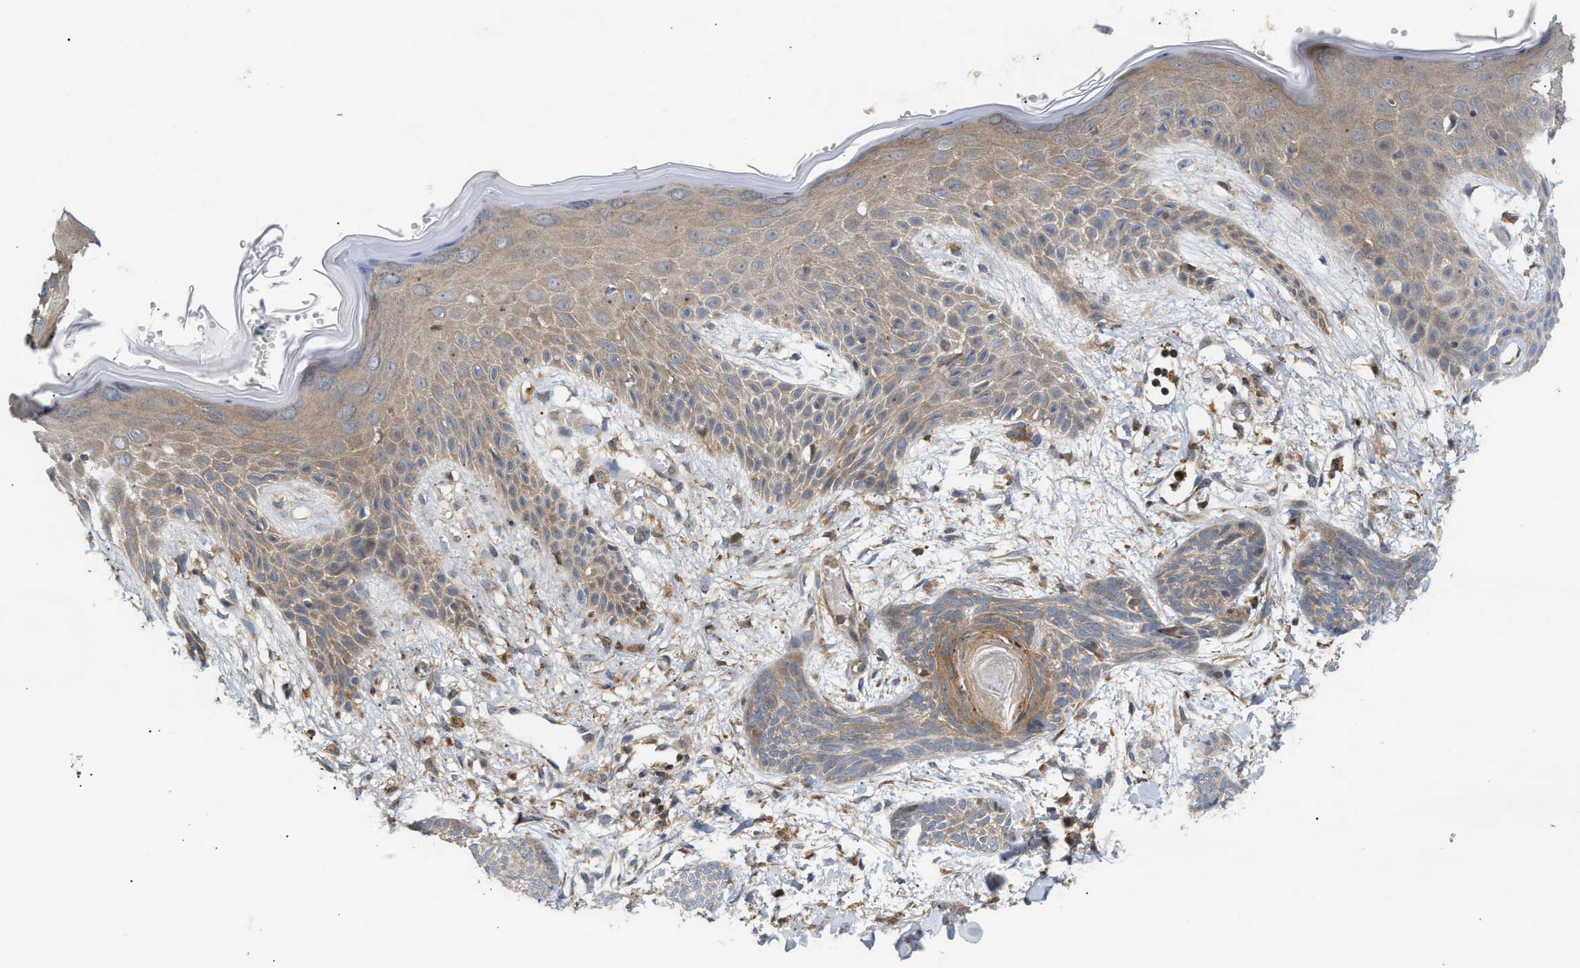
{"staining": {"intensity": "moderate", "quantity": "25%-75%", "location": "cytoplasmic/membranous"}, "tissue": "skin cancer", "cell_type": "Tumor cells", "image_type": "cancer", "snomed": [{"axis": "morphology", "description": "Basal cell carcinoma"}, {"axis": "topography", "description": "Skin"}], "caption": "IHC of skin cancer shows medium levels of moderate cytoplasmic/membranous expression in about 25%-75% of tumor cells.", "gene": "DBNL", "patient": {"sex": "female", "age": 59}}